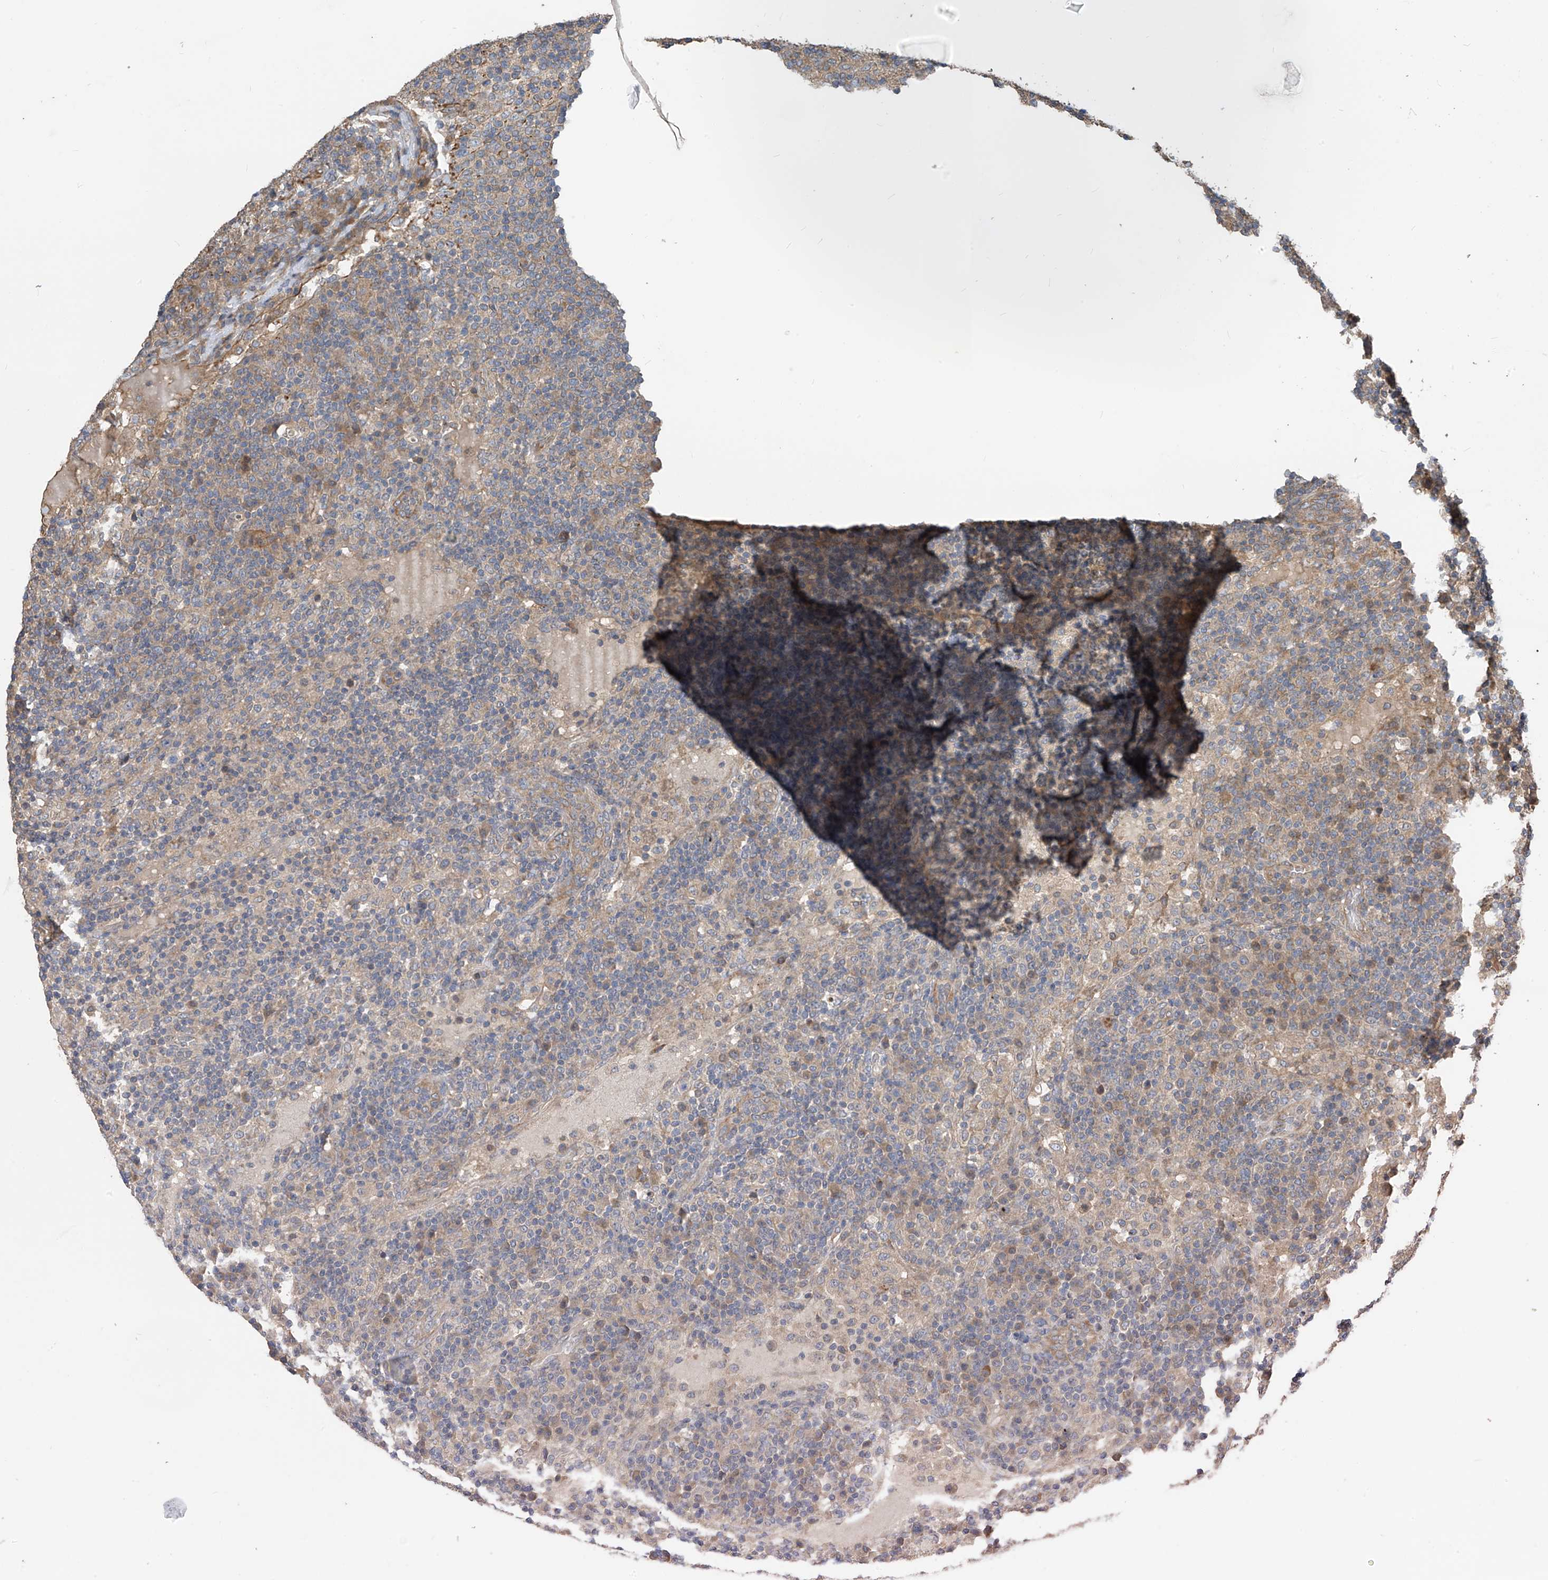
{"staining": {"intensity": "negative", "quantity": "none", "location": "none"}, "tissue": "lymph node", "cell_type": "Germinal center cells", "image_type": "normal", "snomed": [{"axis": "morphology", "description": "Normal tissue, NOS"}, {"axis": "topography", "description": "Lymph node"}], "caption": "DAB immunohistochemical staining of unremarkable lymph node displays no significant positivity in germinal center cells. The staining is performed using DAB brown chromogen with nuclei counter-stained in using hematoxylin.", "gene": "PHACTR4", "patient": {"sex": "female", "age": 53}}